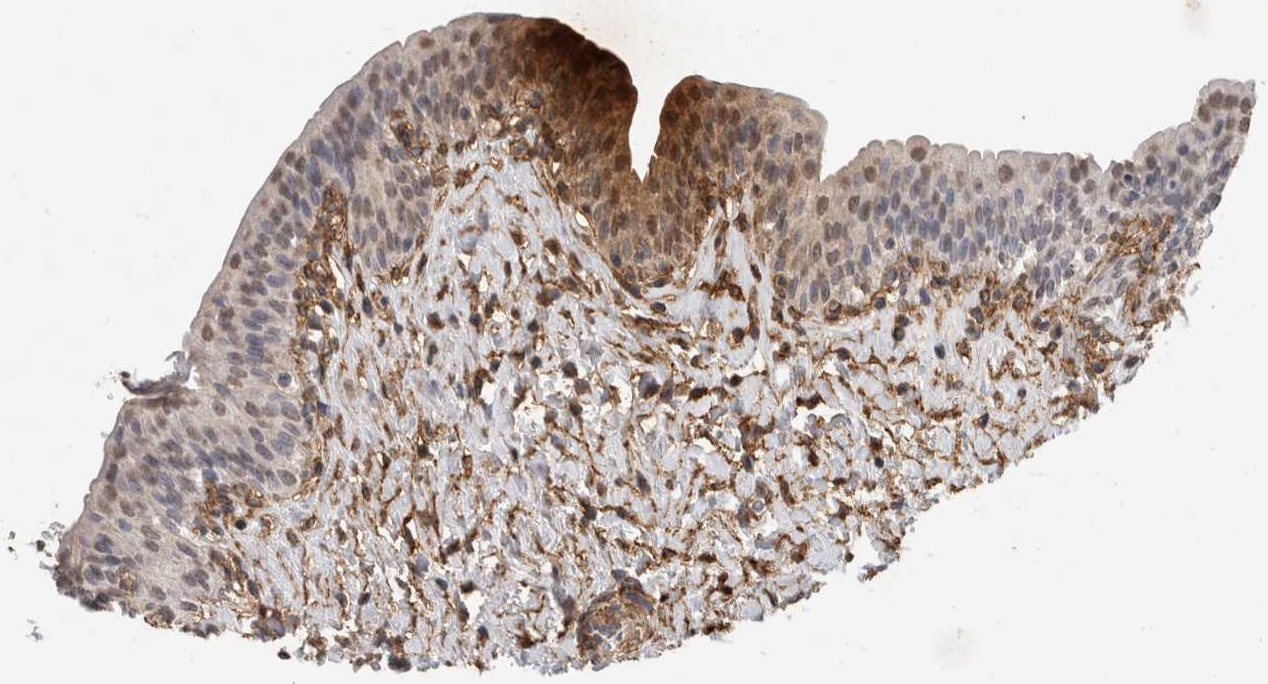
{"staining": {"intensity": "weak", "quantity": "25%-75%", "location": "cytoplasmic/membranous,nuclear"}, "tissue": "urinary bladder", "cell_type": "Urothelial cells", "image_type": "normal", "snomed": [{"axis": "morphology", "description": "Normal tissue, NOS"}, {"axis": "topography", "description": "Urinary bladder"}], "caption": "Unremarkable urinary bladder shows weak cytoplasmic/membranous,nuclear staining in approximately 25%-75% of urothelial cells, visualized by immunohistochemistry.", "gene": "RECK", "patient": {"sex": "male", "age": 83}}